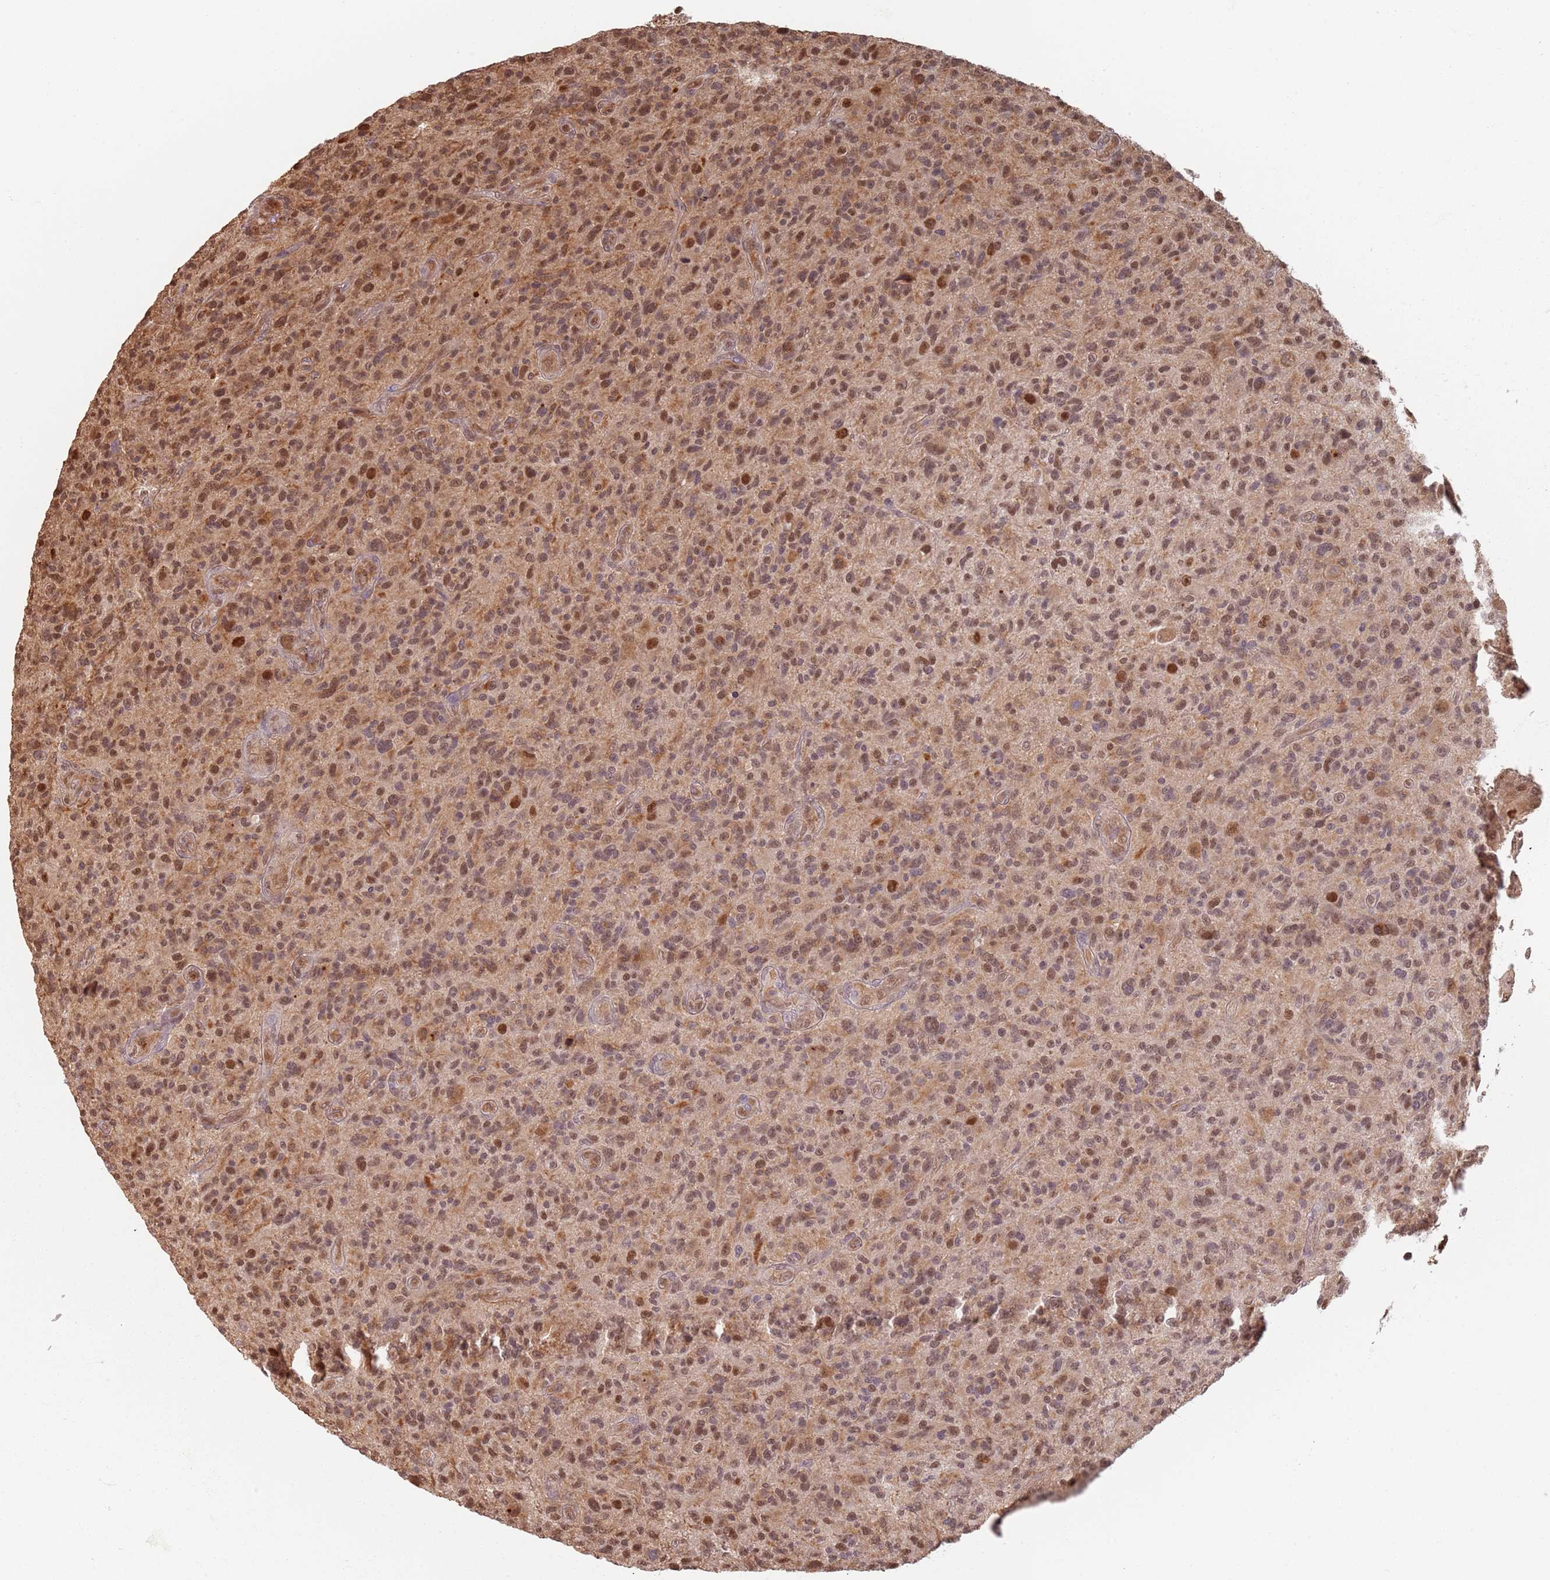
{"staining": {"intensity": "moderate", "quantity": ">75%", "location": "nuclear"}, "tissue": "glioma", "cell_type": "Tumor cells", "image_type": "cancer", "snomed": [{"axis": "morphology", "description": "Glioma, malignant, High grade"}, {"axis": "topography", "description": "Brain"}], "caption": "Tumor cells demonstrate medium levels of moderate nuclear expression in approximately >75% of cells in human high-grade glioma (malignant).", "gene": "PLSCR5", "patient": {"sex": "male", "age": 47}}